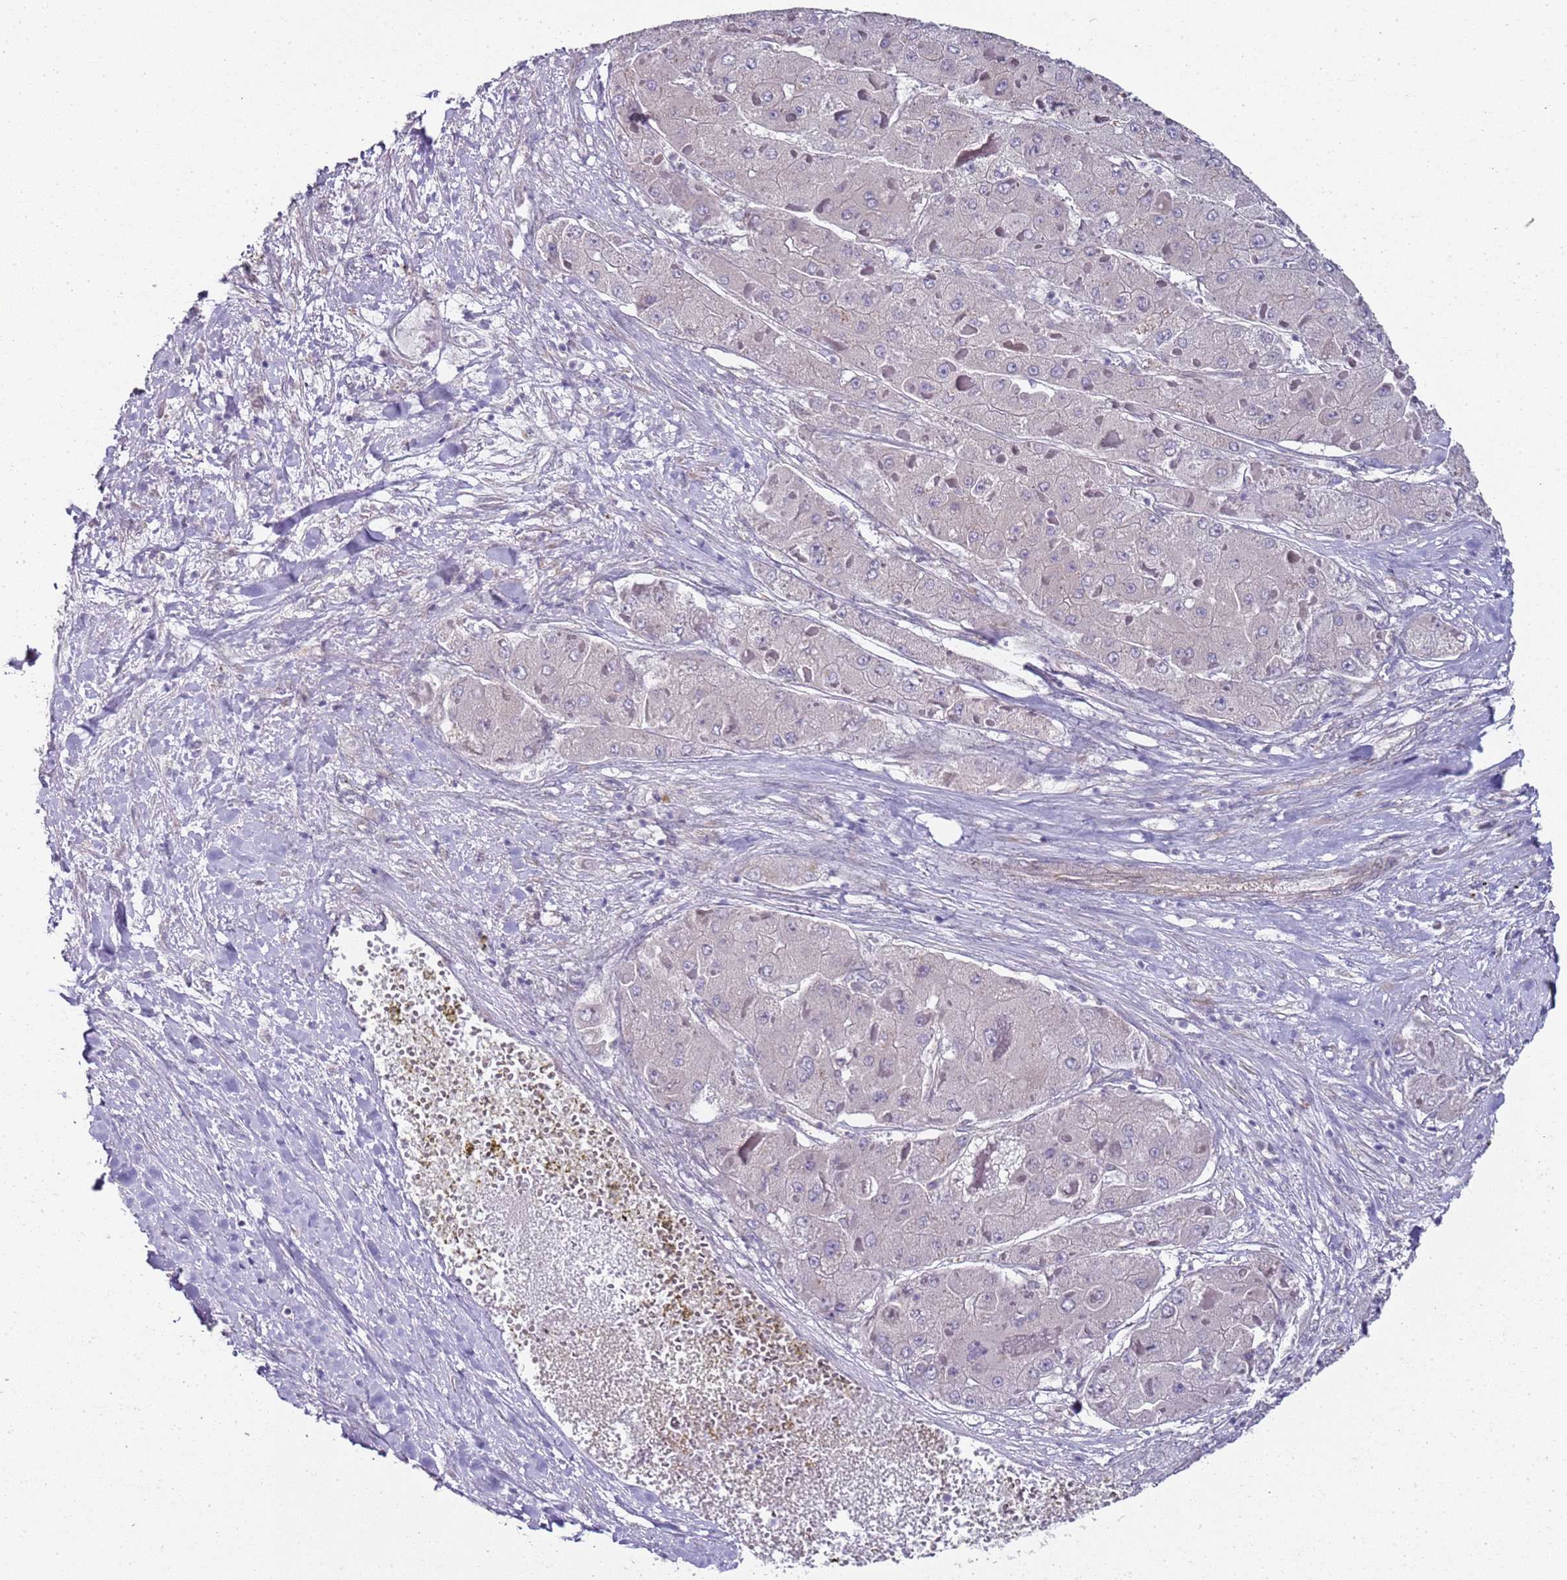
{"staining": {"intensity": "negative", "quantity": "none", "location": "none"}, "tissue": "liver cancer", "cell_type": "Tumor cells", "image_type": "cancer", "snomed": [{"axis": "morphology", "description": "Carcinoma, Hepatocellular, NOS"}, {"axis": "topography", "description": "Liver"}], "caption": "Tumor cells show no significant protein positivity in hepatocellular carcinoma (liver).", "gene": "TBC1D9", "patient": {"sex": "female", "age": 73}}